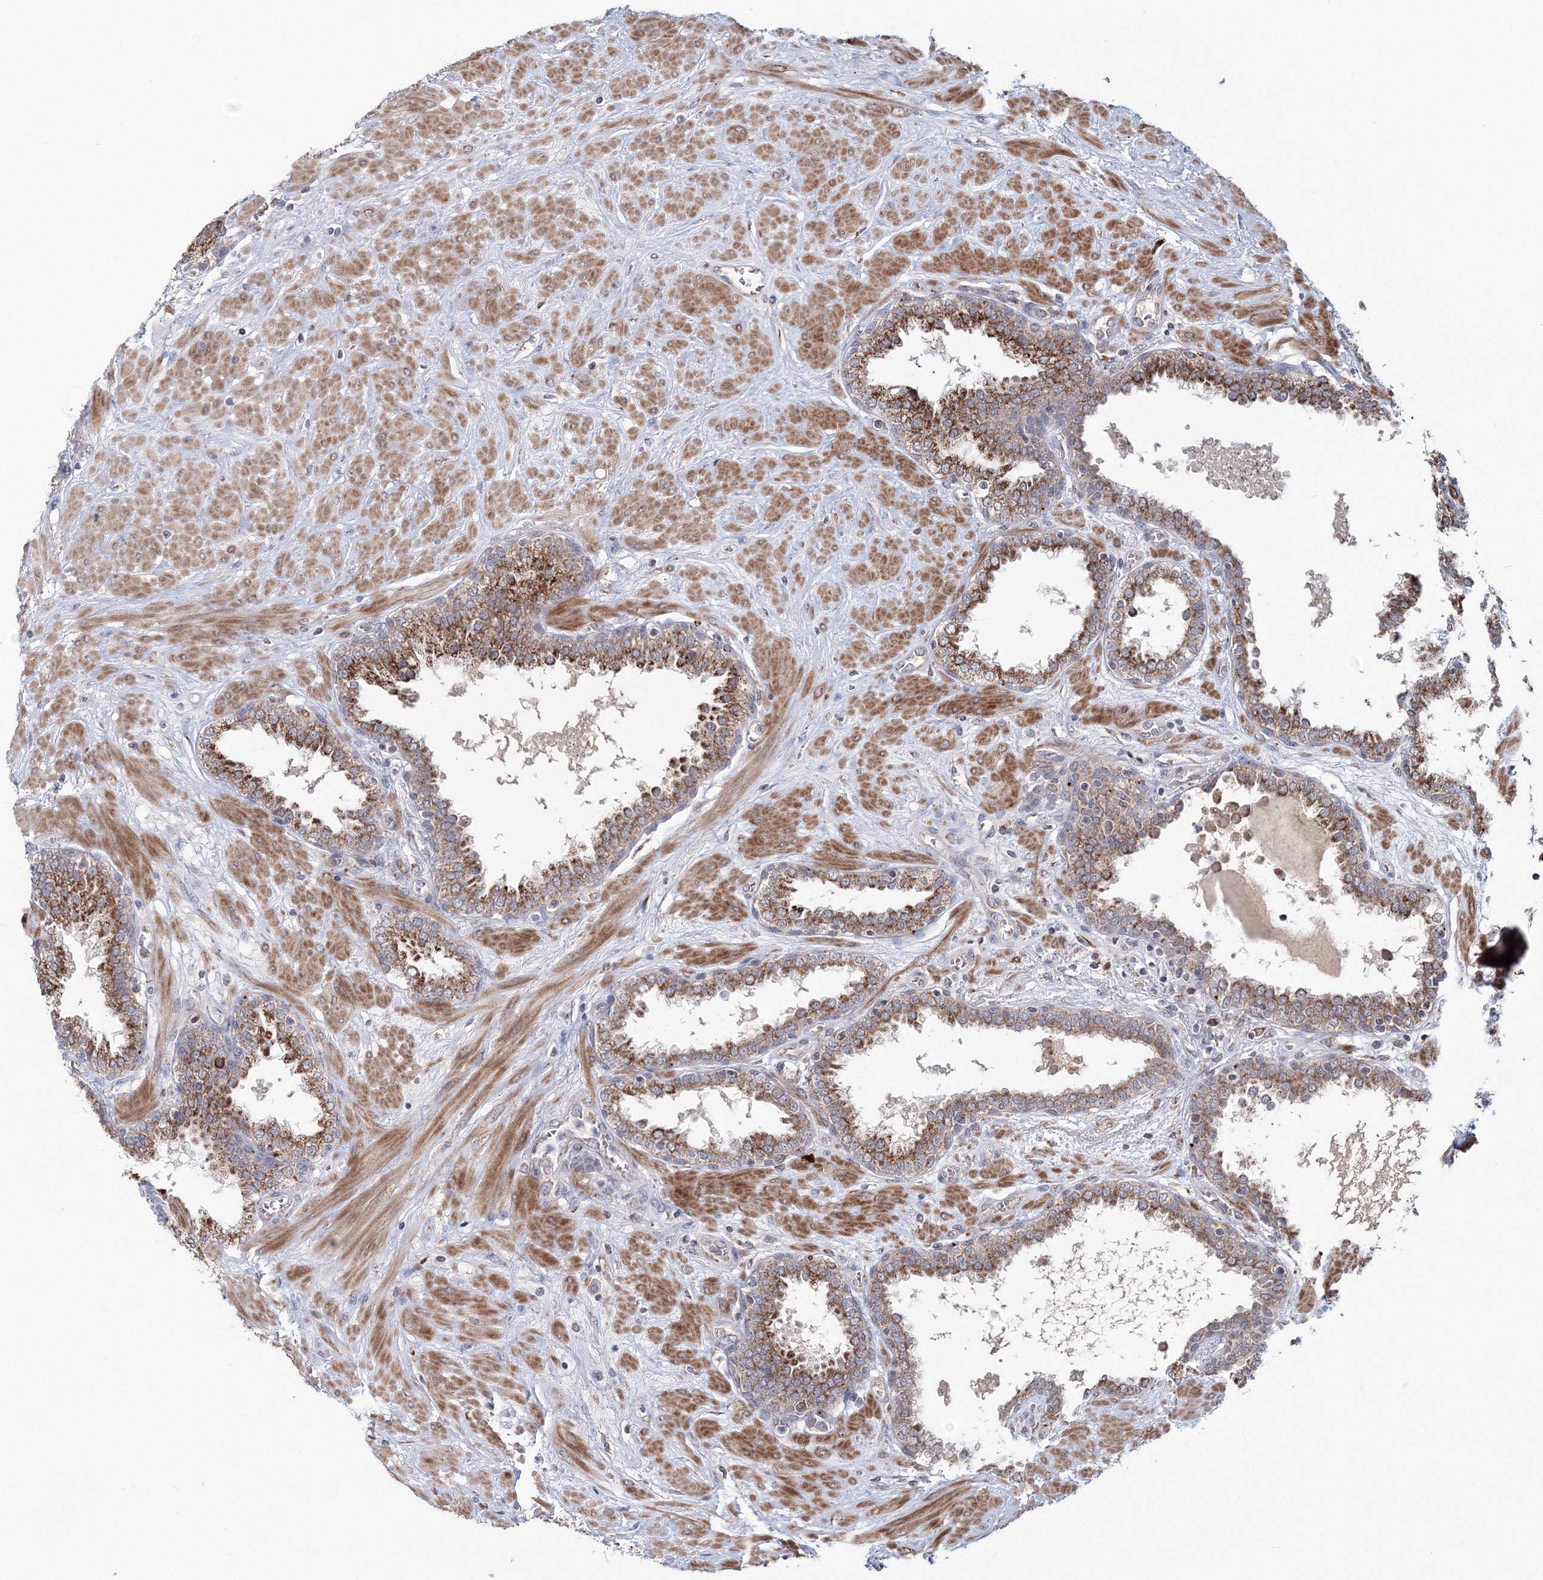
{"staining": {"intensity": "moderate", "quantity": ">75%", "location": "cytoplasmic/membranous"}, "tissue": "prostate", "cell_type": "Glandular cells", "image_type": "normal", "snomed": [{"axis": "morphology", "description": "Normal tissue, NOS"}, {"axis": "topography", "description": "Prostate"}], "caption": "Protein analysis of unremarkable prostate displays moderate cytoplasmic/membranous expression in approximately >75% of glandular cells.", "gene": "PEX13", "patient": {"sex": "male", "age": 51}}